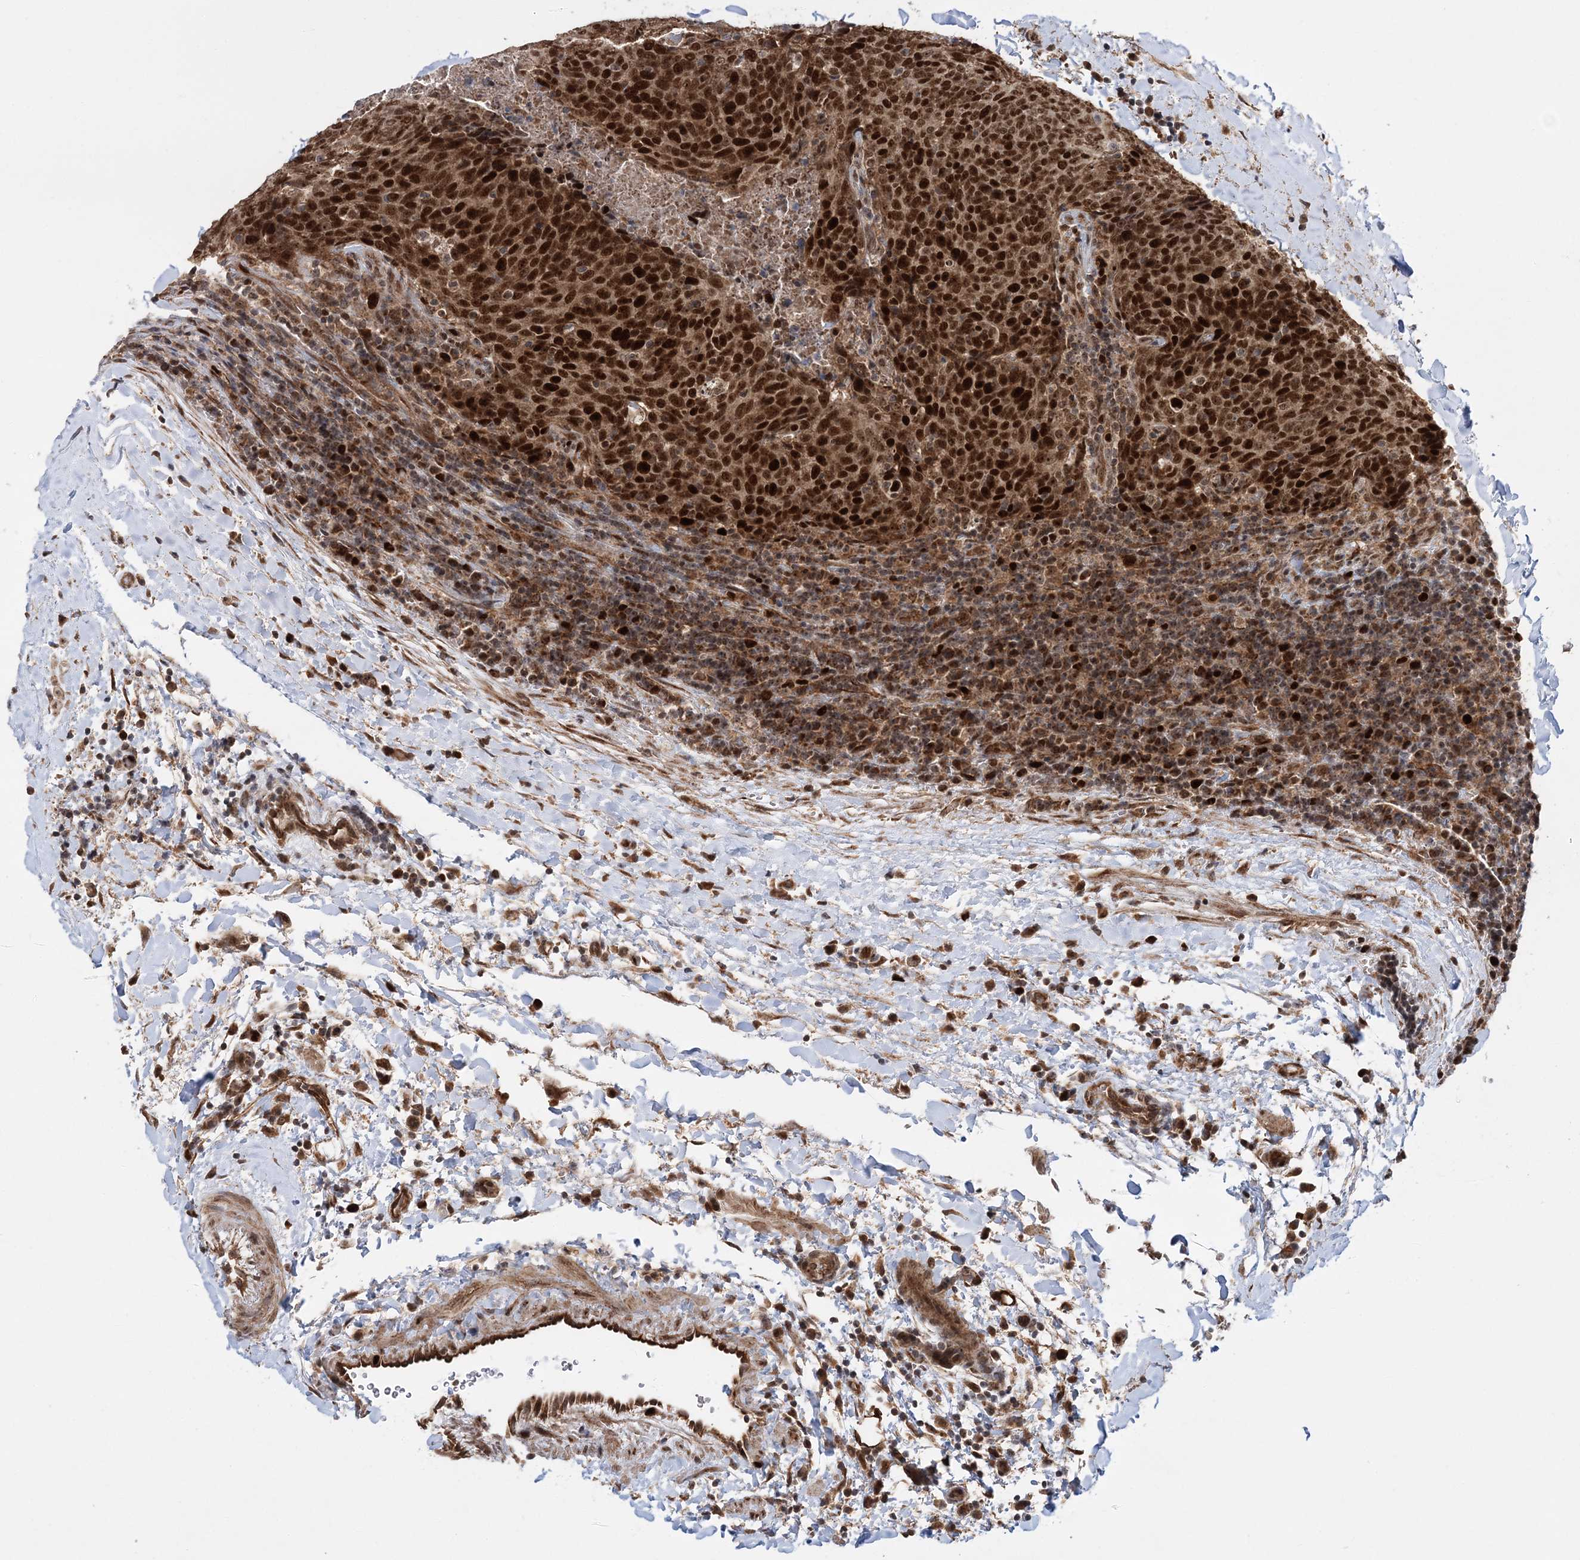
{"staining": {"intensity": "strong", "quantity": ">75%", "location": "cytoplasmic/membranous,nuclear"}, "tissue": "head and neck cancer", "cell_type": "Tumor cells", "image_type": "cancer", "snomed": [{"axis": "morphology", "description": "Squamous cell carcinoma, NOS"}, {"axis": "morphology", "description": "Squamous cell carcinoma, metastatic, NOS"}, {"axis": "topography", "description": "Lymph node"}, {"axis": "topography", "description": "Head-Neck"}], "caption": "Head and neck squamous cell carcinoma tissue demonstrates strong cytoplasmic/membranous and nuclear staining in approximately >75% of tumor cells, visualized by immunohistochemistry.", "gene": "KIF4A", "patient": {"sex": "male", "age": 62}}